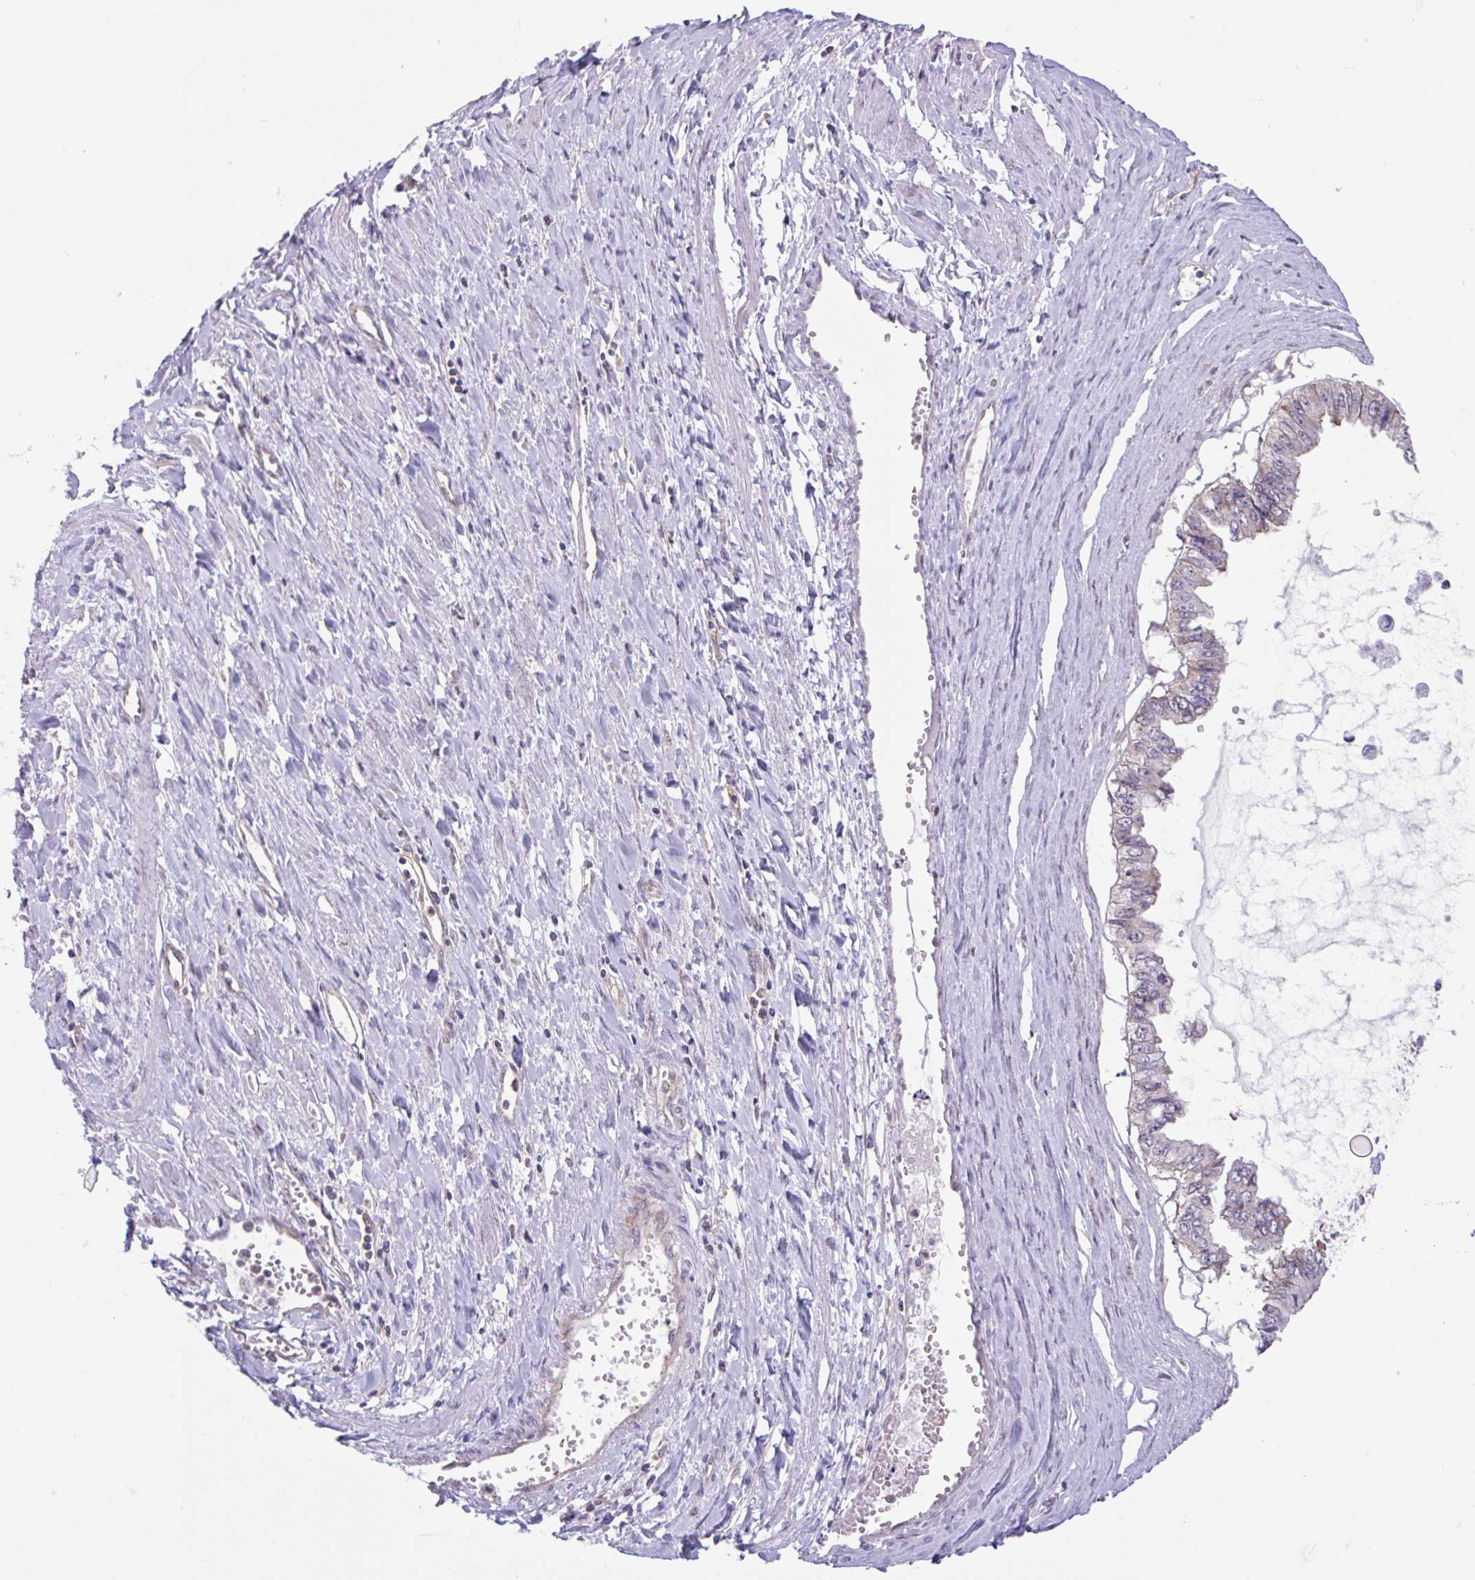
{"staining": {"intensity": "weak", "quantity": "25%-75%", "location": "cytoplasmic/membranous"}, "tissue": "ovarian cancer", "cell_type": "Tumor cells", "image_type": "cancer", "snomed": [{"axis": "morphology", "description": "Cystadenocarcinoma, mucinous, NOS"}, {"axis": "topography", "description": "Ovary"}], "caption": "IHC (DAB (3,3'-diaminobenzidine)) staining of ovarian cancer reveals weak cytoplasmic/membranous protein expression in approximately 25%-75% of tumor cells.", "gene": "RALBP1", "patient": {"sex": "female", "age": 72}}